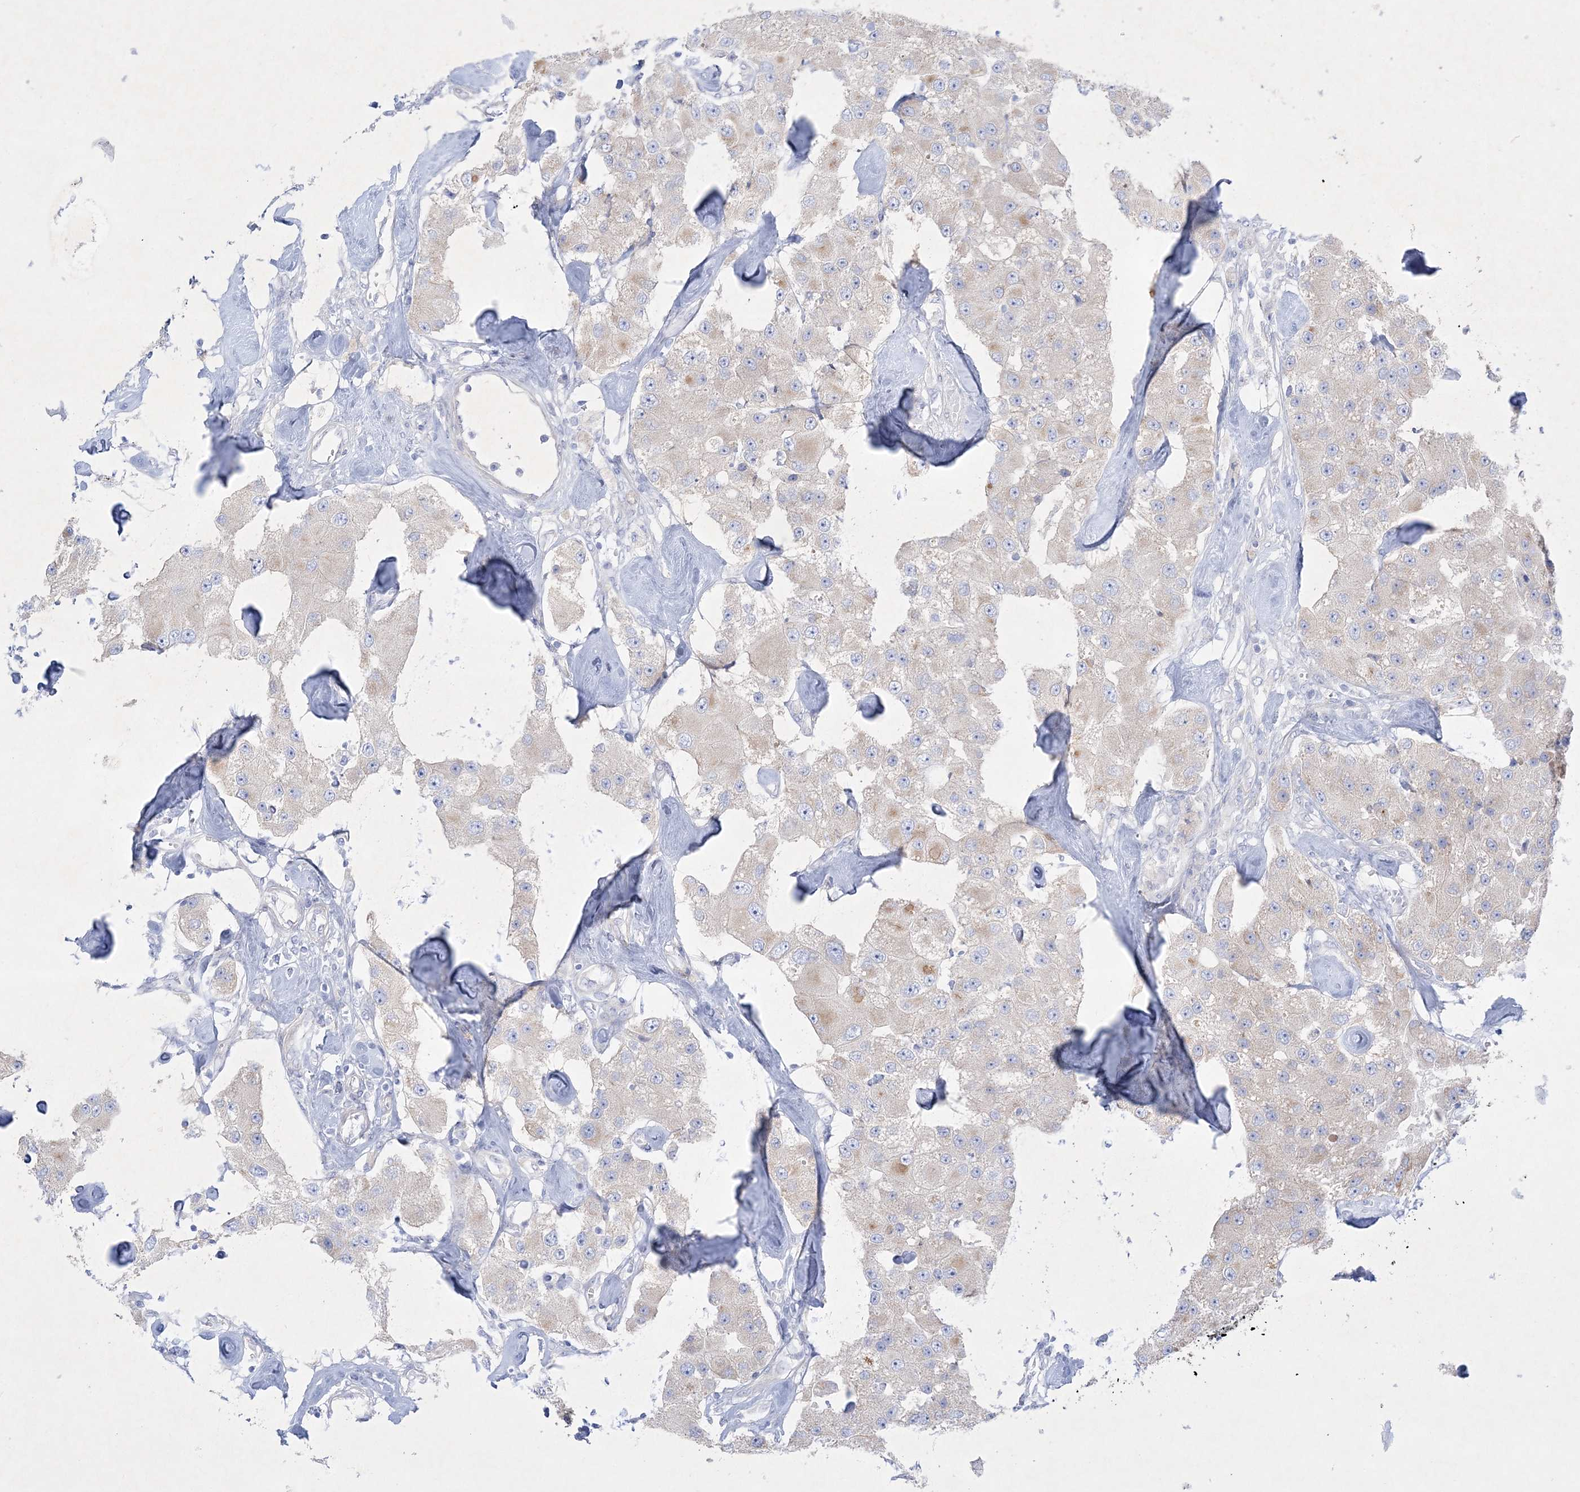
{"staining": {"intensity": "negative", "quantity": "none", "location": "none"}, "tissue": "carcinoid", "cell_type": "Tumor cells", "image_type": "cancer", "snomed": [{"axis": "morphology", "description": "Carcinoid, malignant, NOS"}, {"axis": "topography", "description": "Pancreas"}], "caption": "Immunohistochemistry histopathology image of carcinoid stained for a protein (brown), which reveals no positivity in tumor cells.", "gene": "FARSB", "patient": {"sex": "male", "age": 41}}